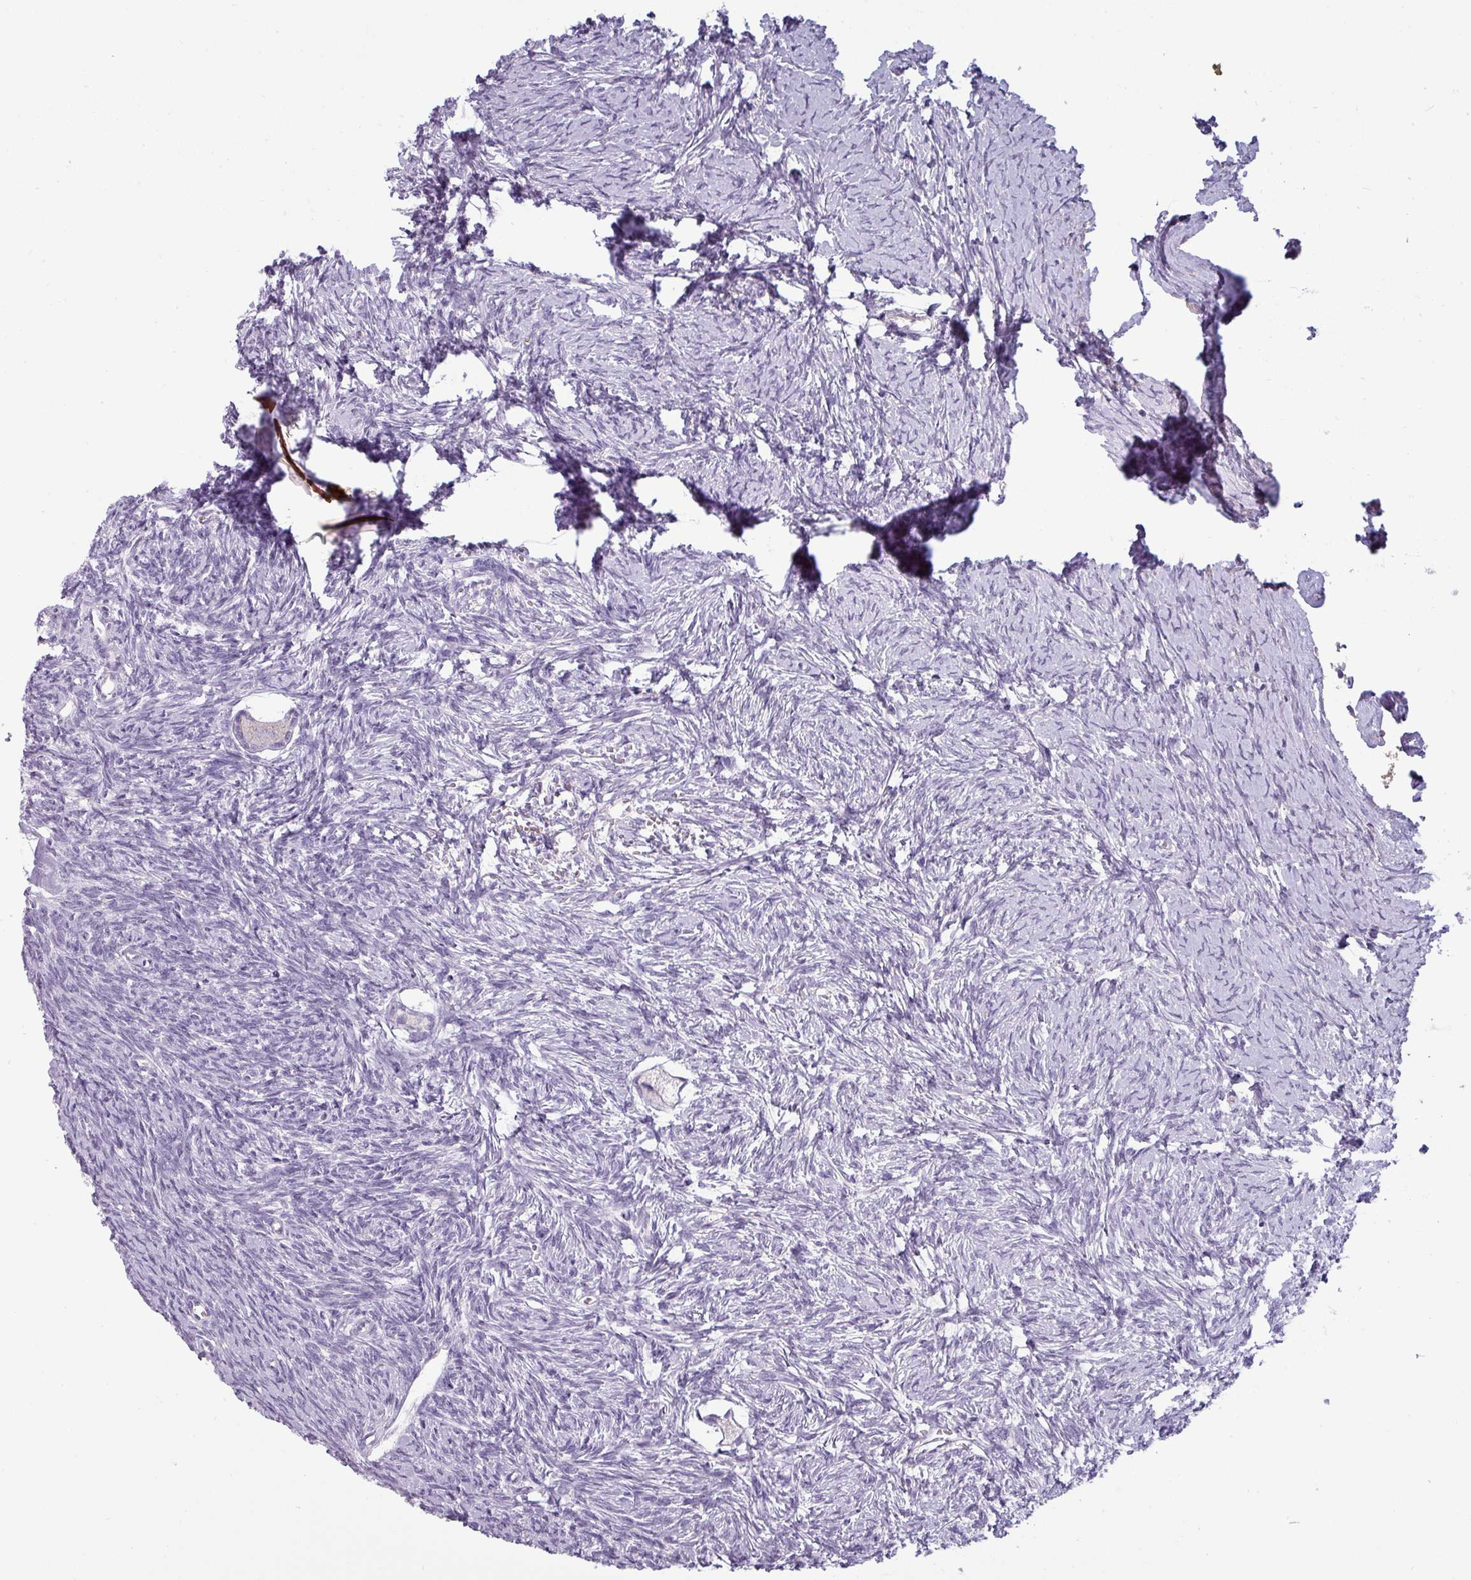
{"staining": {"intensity": "negative", "quantity": "none", "location": "none"}, "tissue": "ovary", "cell_type": "Follicle cells", "image_type": "normal", "snomed": [{"axis": "morphology", "description": "Normal tissue, NOS"}, {"axis": "topography", "description": "Ovary"}], "caption": "An IHC image of normal ovary is shown. There is no staining in follicle cells of ovary.", "gene": "SLC26A9", "patient": {"sex": "female", "age": 39}}